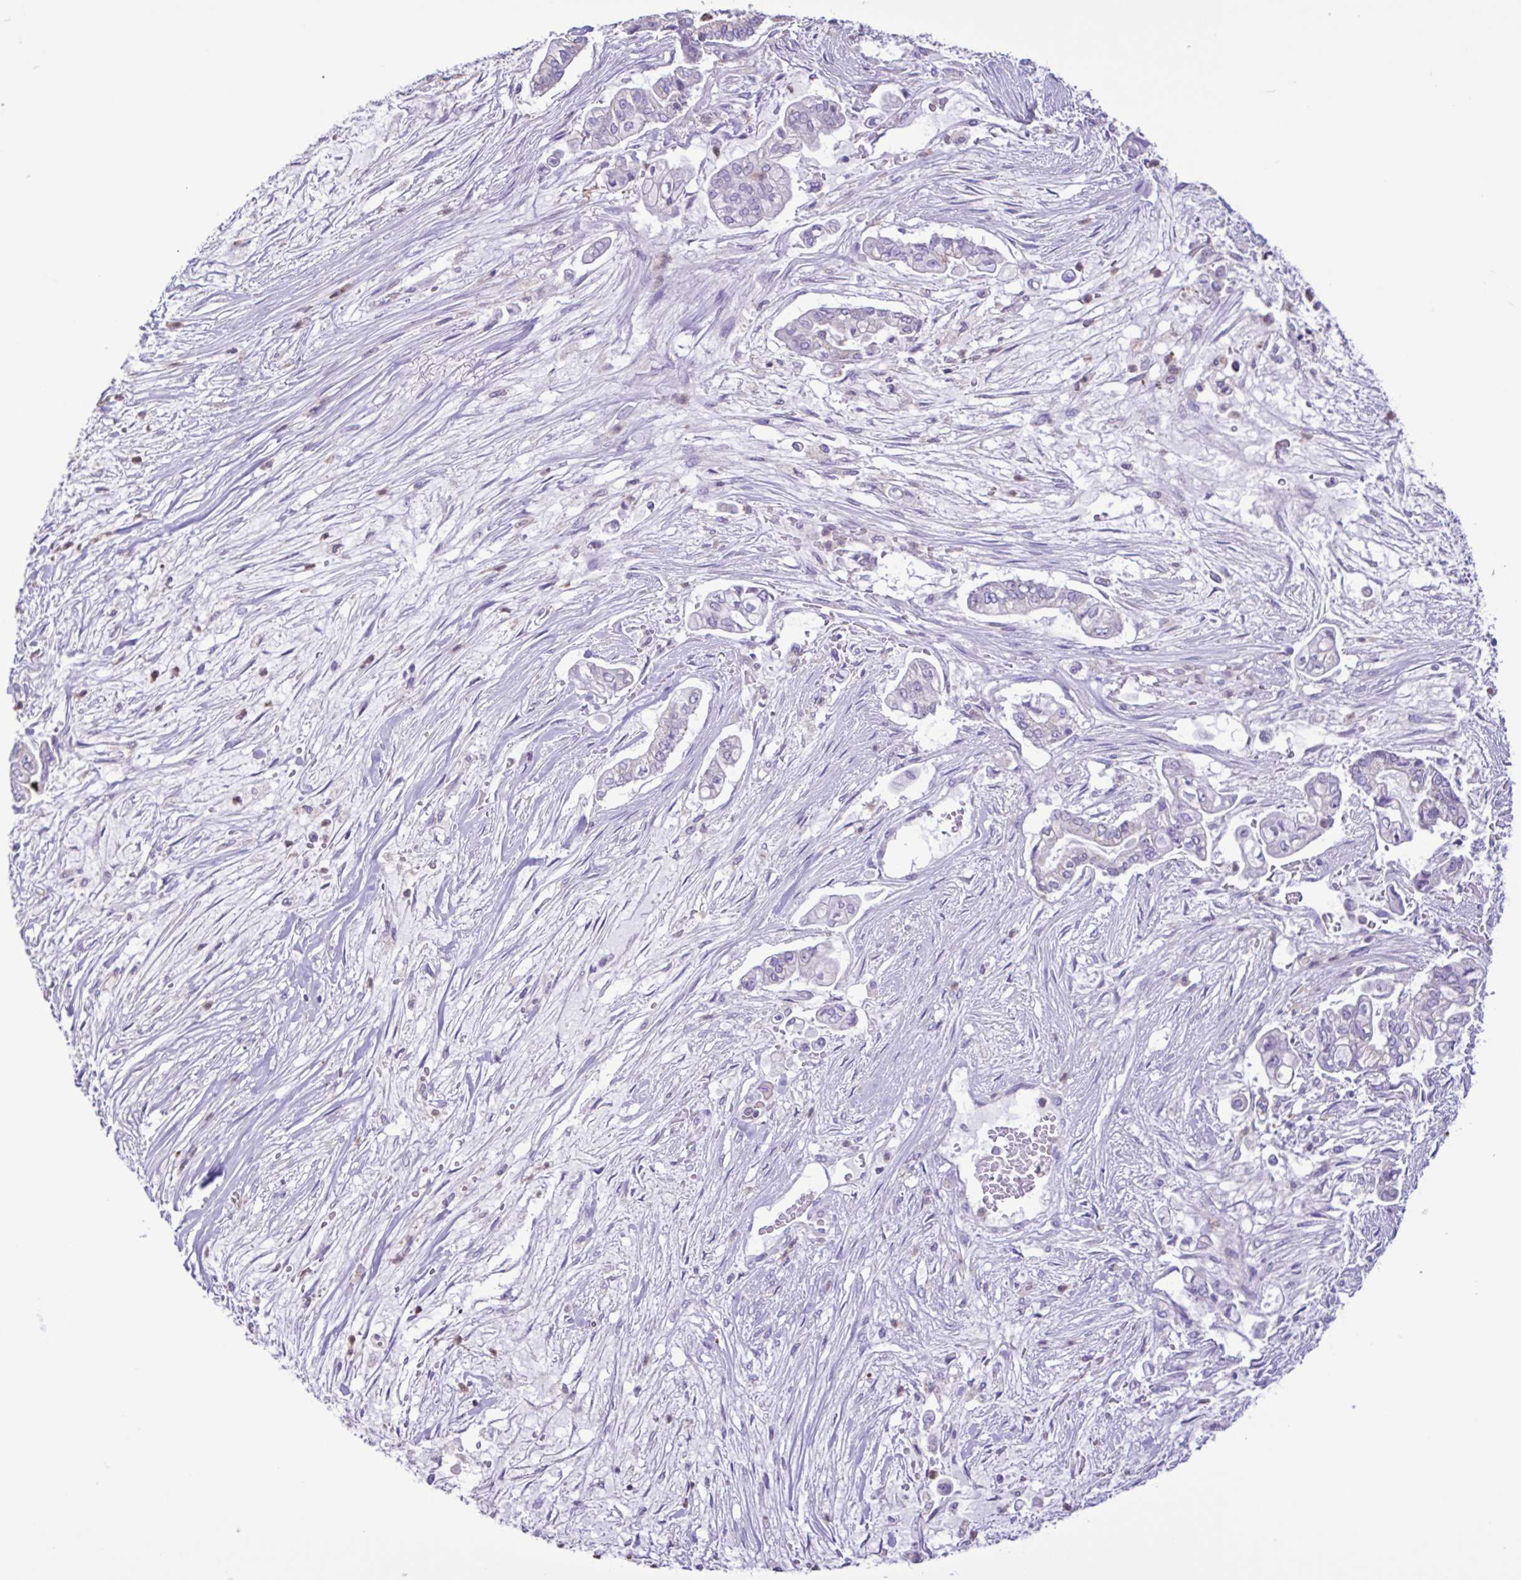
{"staining": {"intensity": "negative", "quantity": "none", "location": "none"}, "tissue": "pancreatic cancer", "cell_type": "Tumor cells", "image_type": "cancer", "snomed": [{"axis": "morphology", "description": "Adenocarcinoma, NOS"}, {"axis": "topography", "description": "Pancreas"}], "caption": "DAB (3,3'-diaminobenzidine) immunohistochemical staining of human pancreatic adenocarcinoma shows no significant expression in tumor cells.", "gene": "CBY2", "patient": {"sex": "female", "age": 69}}